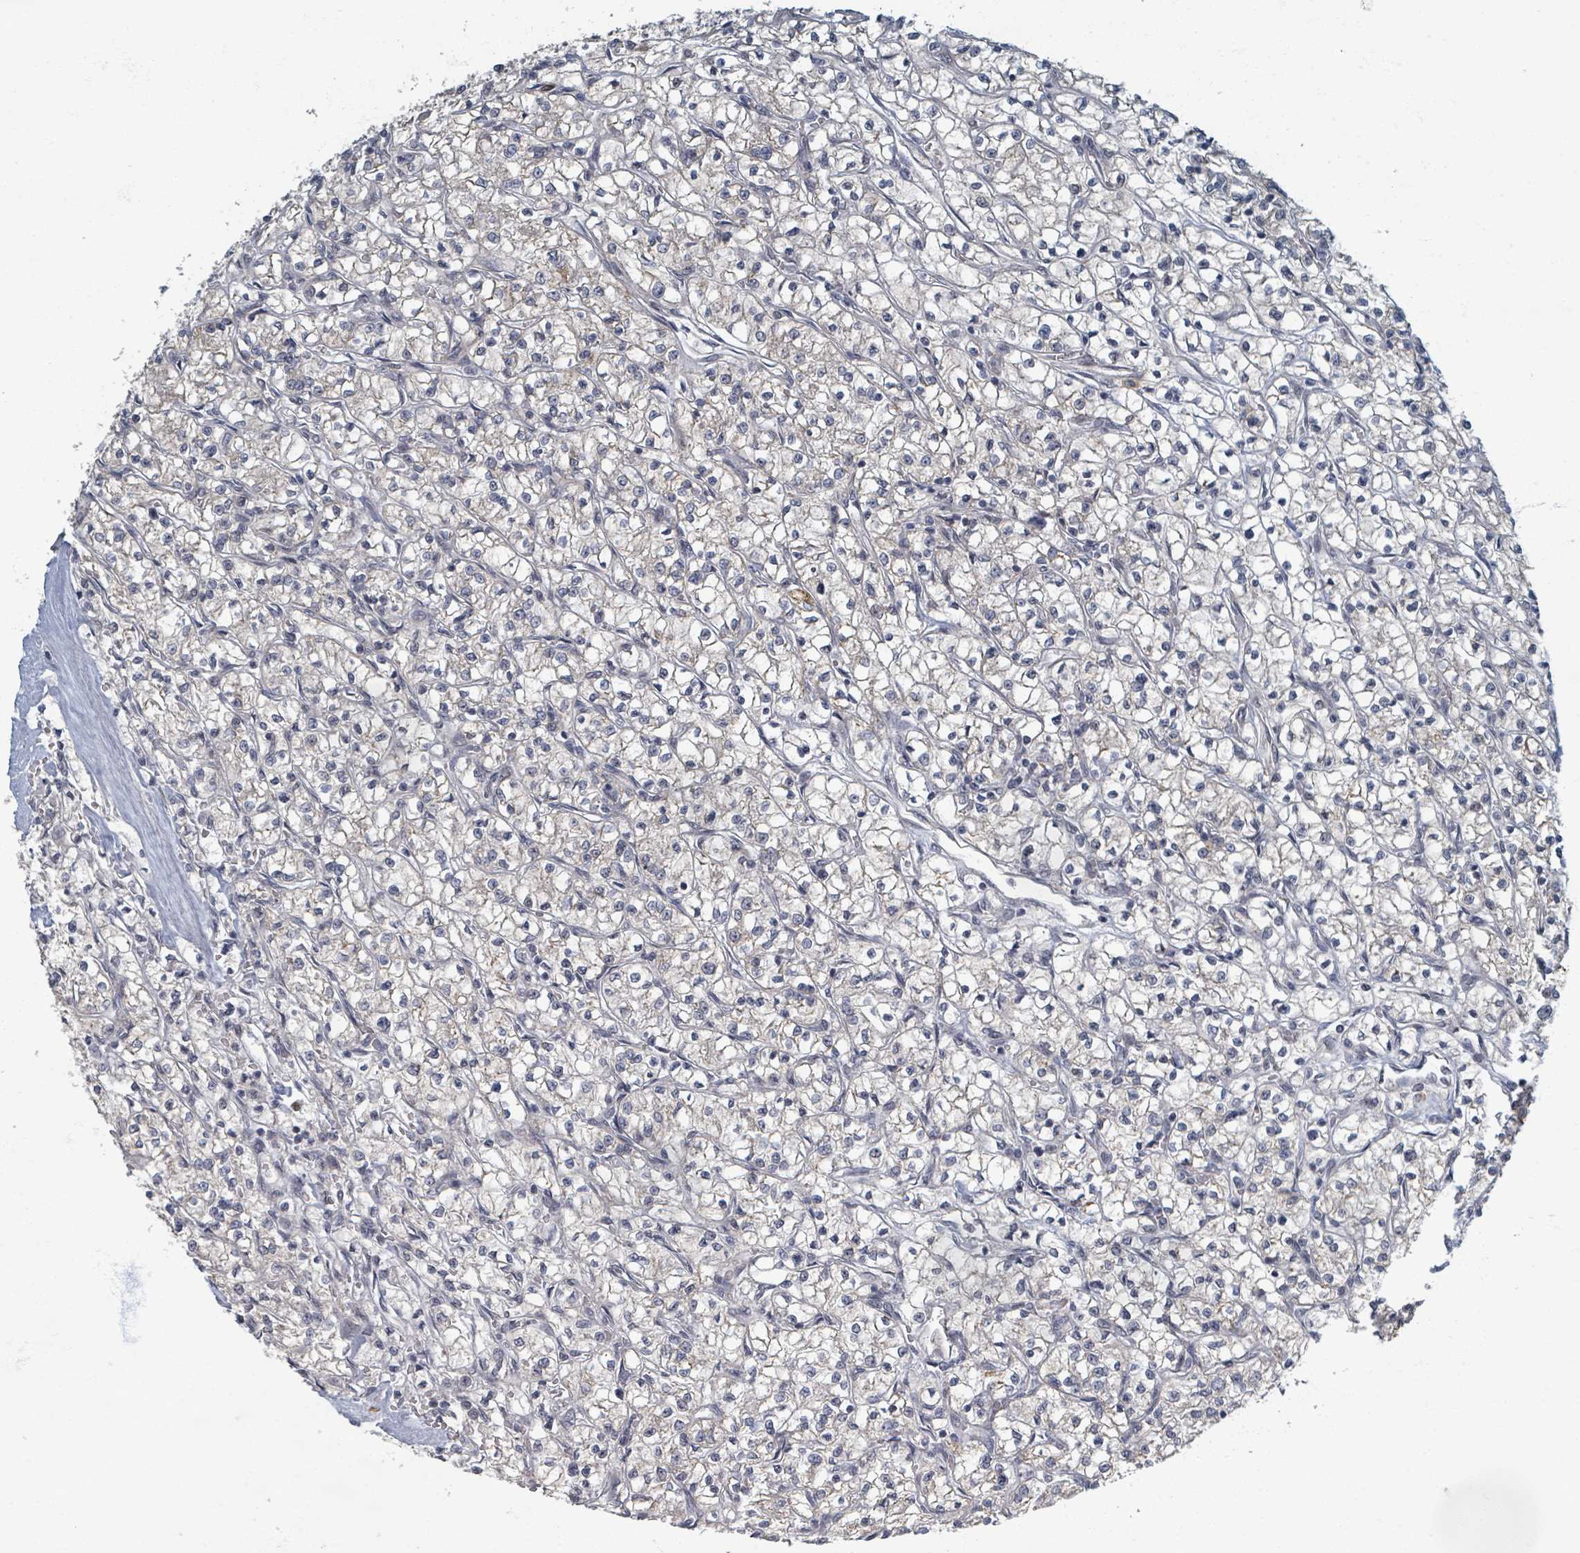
{"staining": {"intensity": "negative", "quantity": "none", "location": "none"}, "tissue": "renal cancer", "cell_type": "Tumor cells", "image_type": "cancer", "snomed": [{"axis": "morphology", "description": "Adenocarcinoma, NOS"}, {"axis": "topography", "description": "Kidney"}], "caption": "DAB immunohistochemical staining of adenocarcinoma (renal) shows no significant positivity in tumor cells.", "gene": "INTS15", "patient": {"sex": "female", "age": 64}}